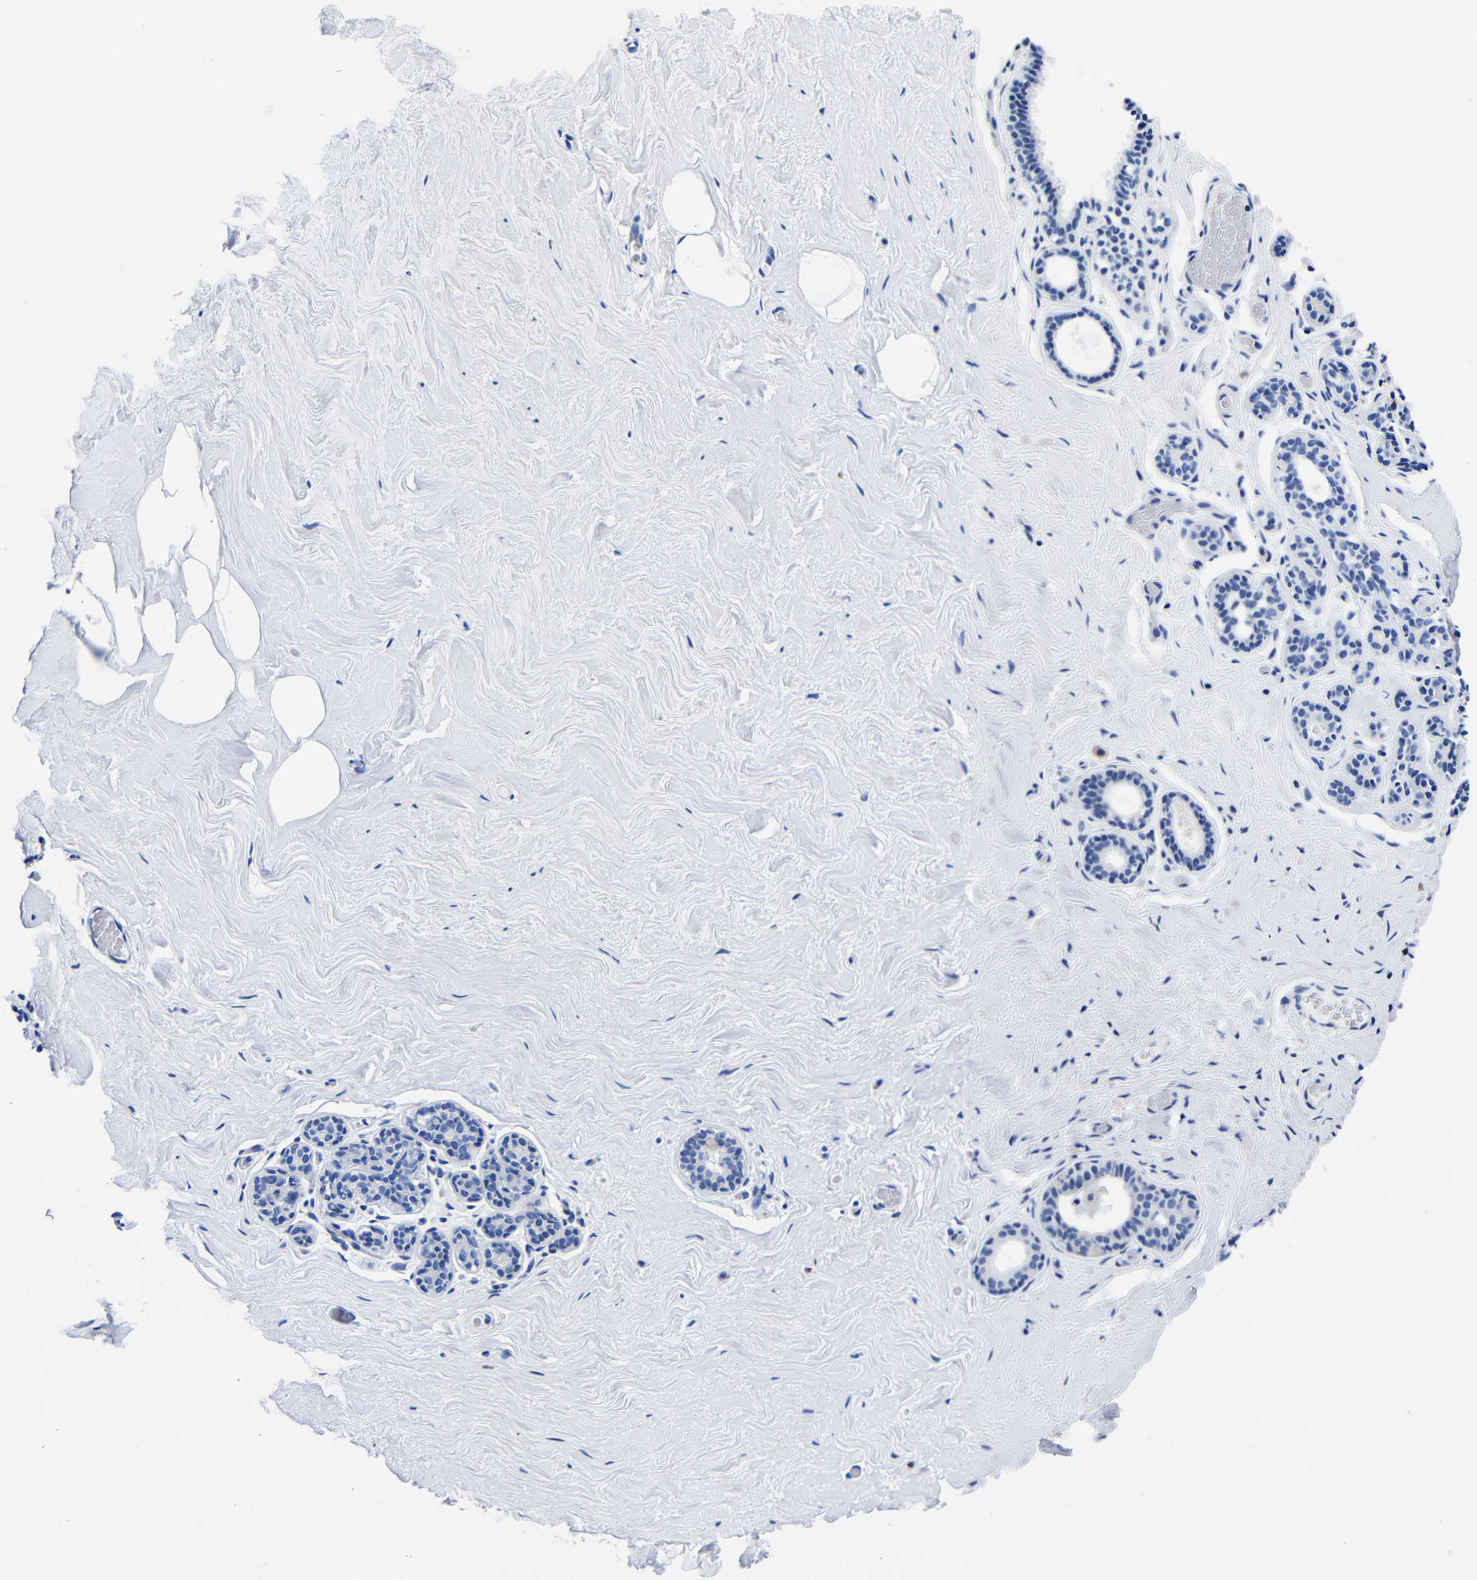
{"staining": {"intensity": "negative", "quantity": "none", "location": "none"}, "tissue": "breast", "cell_type": "Adipocytes", "image_type": "normal", "snomed": [{"axis": "morphology", "description": "Normal tissue, NOS"}, {"axis": "topography", "description": "Breast"}], "caption": "Adipocytes show no significant staining in benign breast.", "gene": "CLEC4G", "patient": {"sex": "female", "age": 75}}